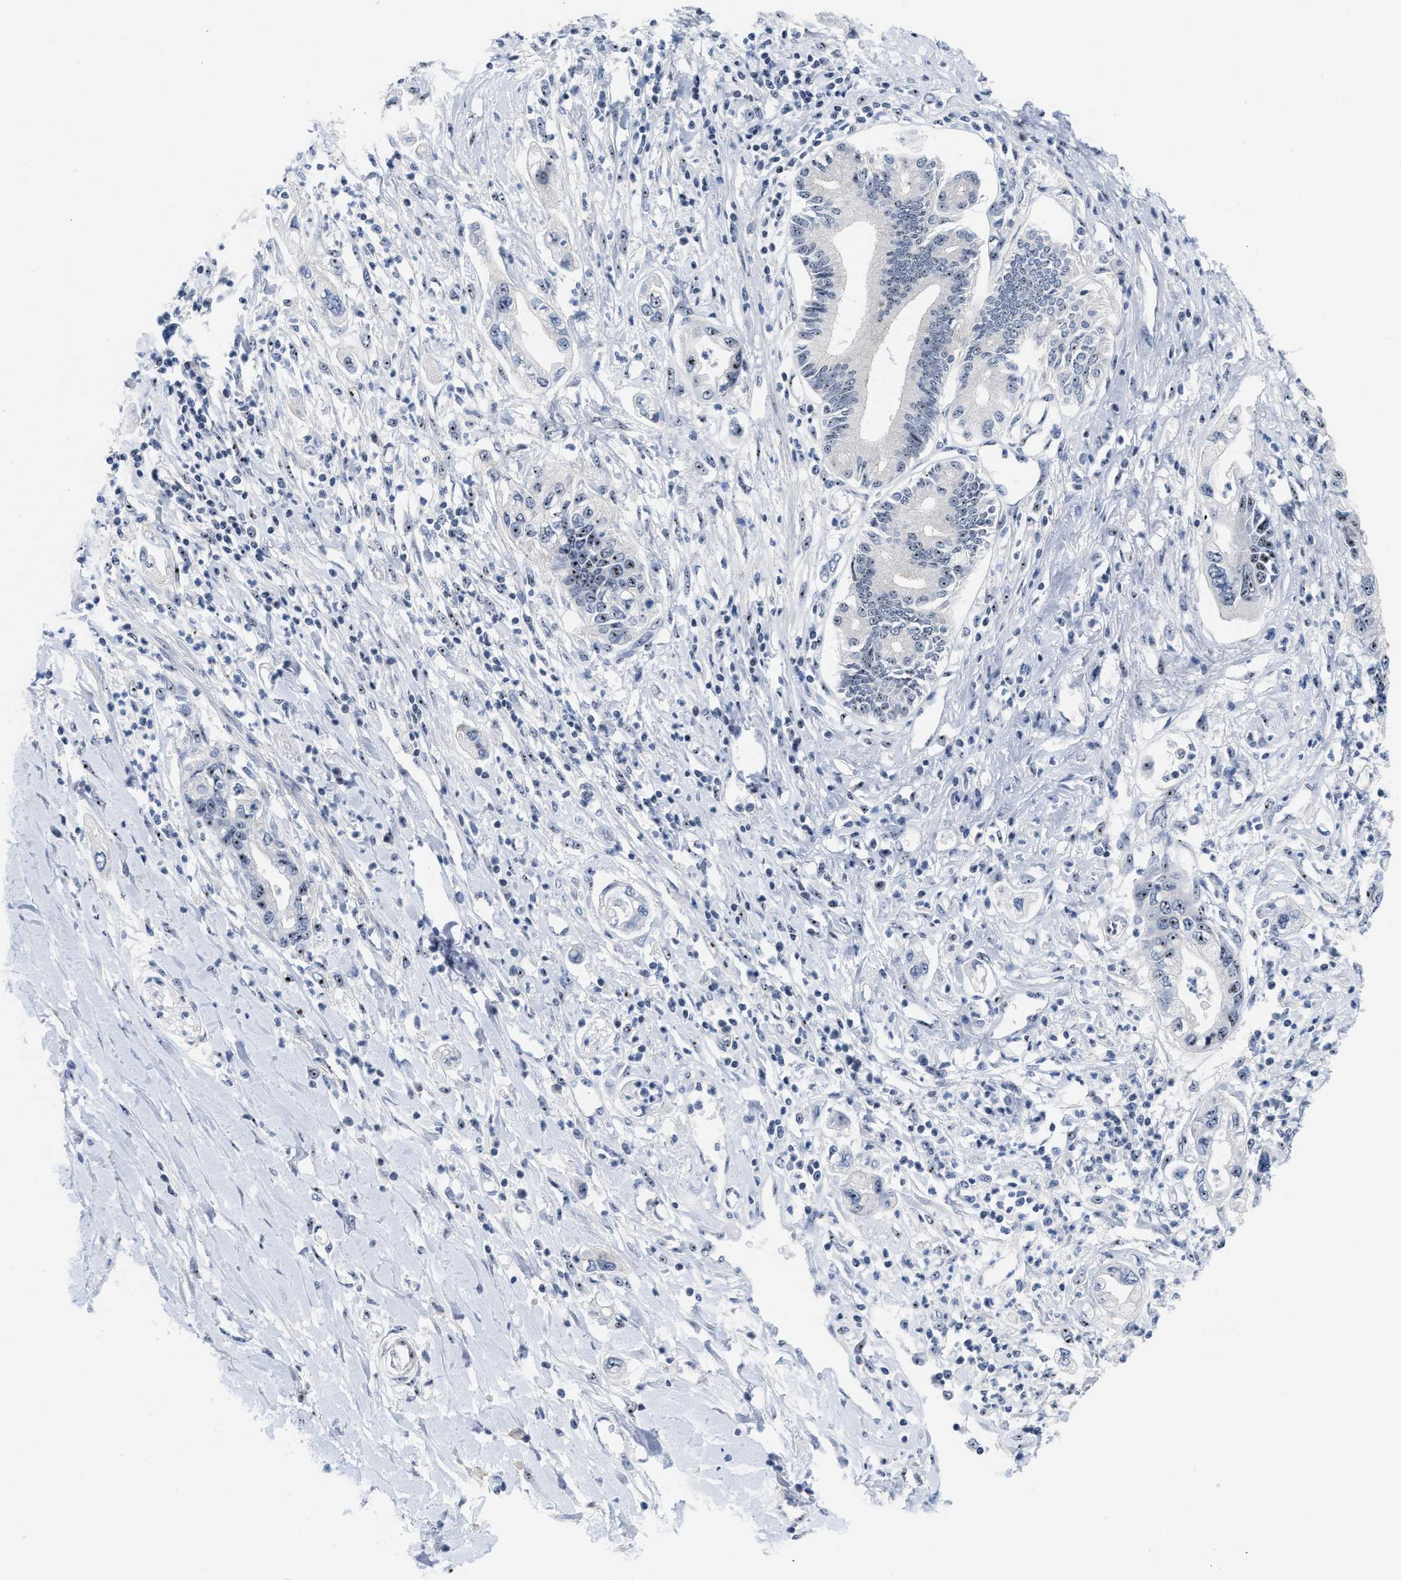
{"staining": {"intensity": "moderate", "quantity": ">75%", "location": "nuclear"}, "tissue": "pancreatic cancer", "cell_type": "Tumor cells", "image_type": "cancer", "snomed": [{"axis": "morphology", "description": "Adenocarcinoma, NOS"}, {"axis": "topography", "description": "Pancreas"}], "caption": "Protein staining demonstrates moderate nuclear expression in about >75% of tumor cells in pancreatic cancer (adenocarcinoma). (brown staining indicates protein expression, while blue staining denotes nuclei).", "gene": "NOP58", "patient": {"sex": "male", "age": 56}}